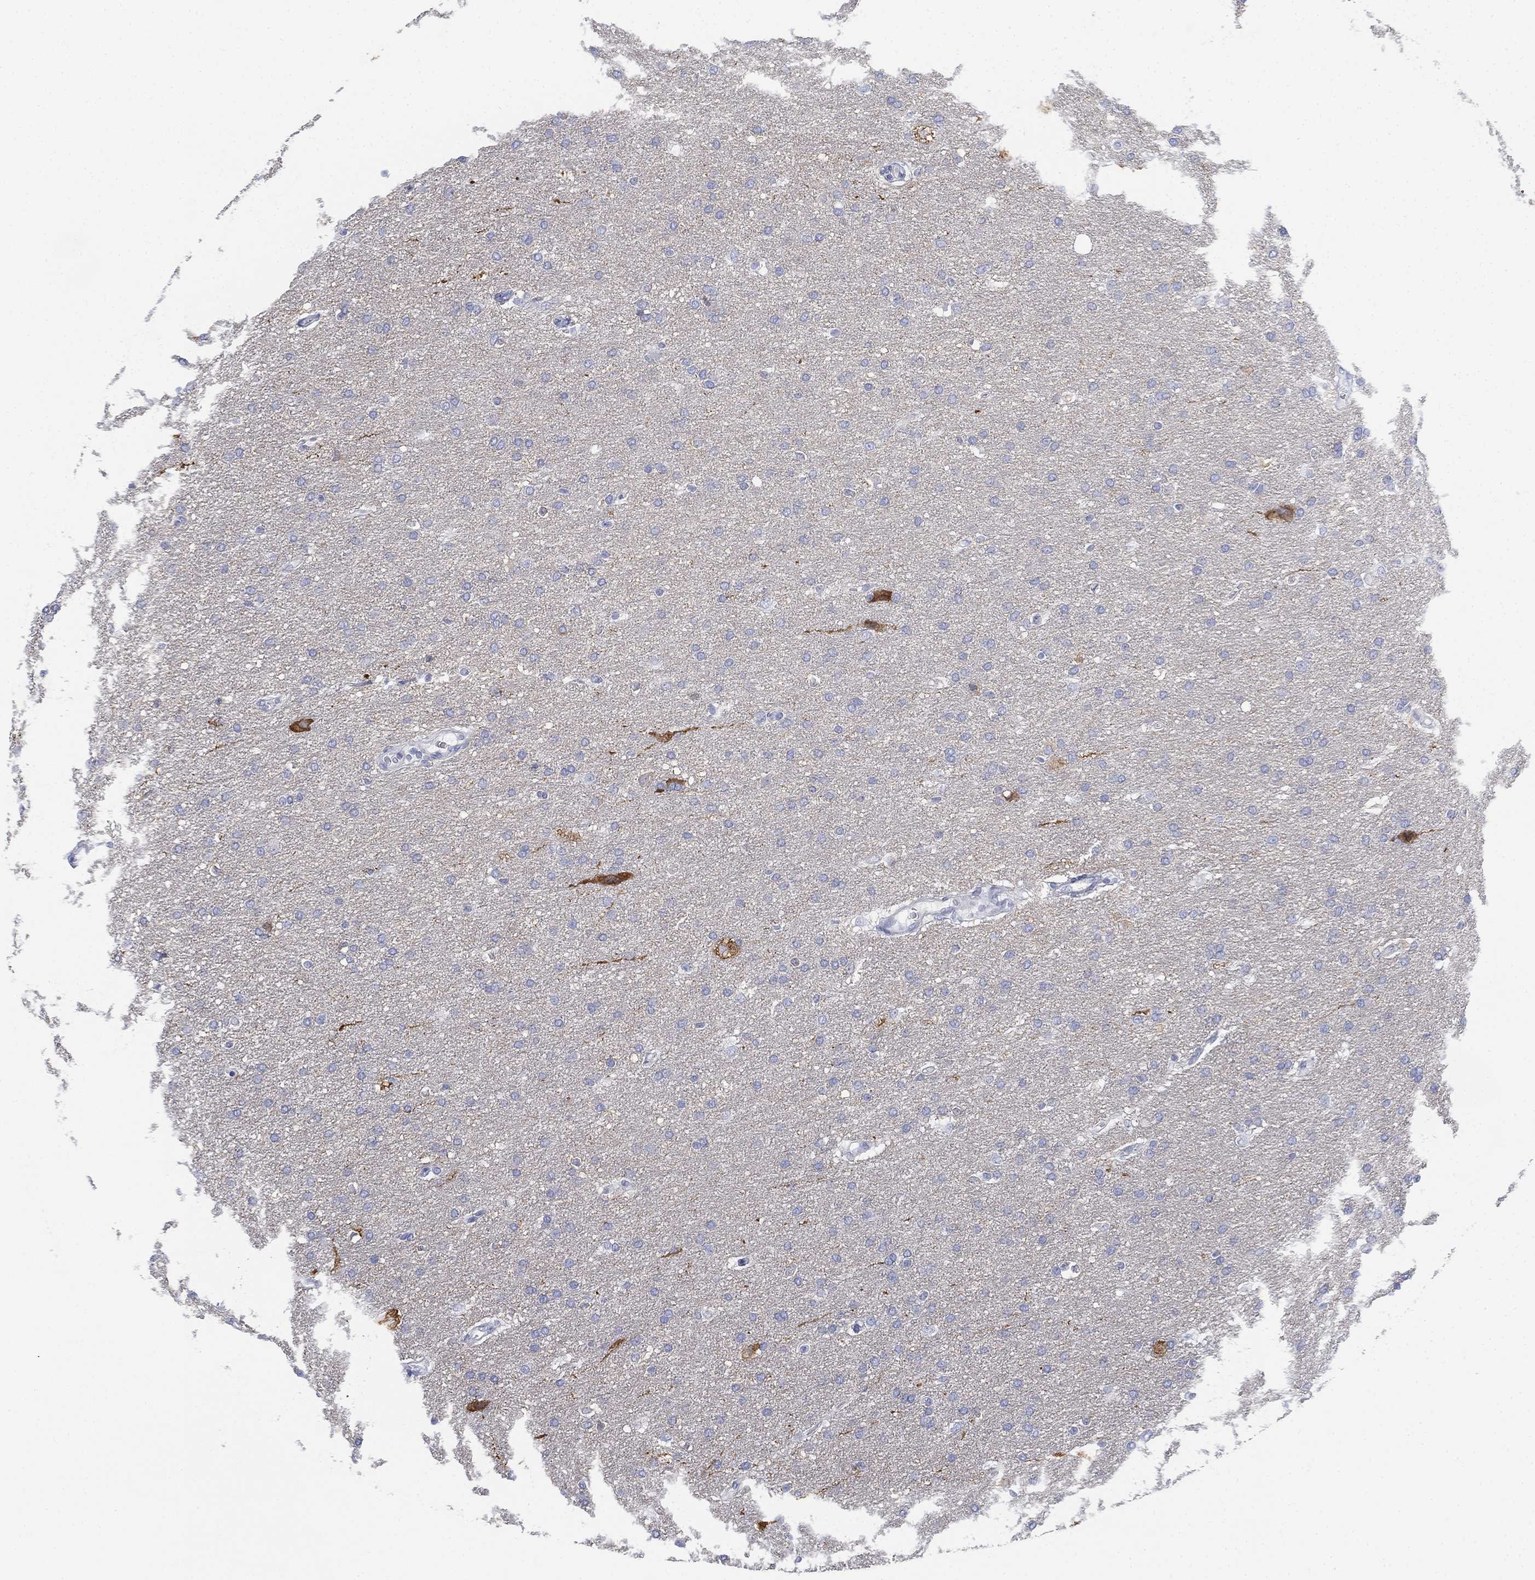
{"staining": {"intensity": "negative", "quantity": "none", "location": "none"}, "tissue": "glioma", "cell_type": "Tumor cells", "image_type": "cancer", "snomed": [{"axis": "morphology", "description": "Glioma, malignant, Low grade"}, {"axis": "topography", "description": "Brain"}], "caption": "Tumor cells show no significant staining in glioma. (DAB (3,3'-diaminobenzidine) immunohistochemistry (IHC) visualized using brightfield microscopy, high magnification).", "gene": "GCNA", "patient": {"sex": "female", "age": 37}}